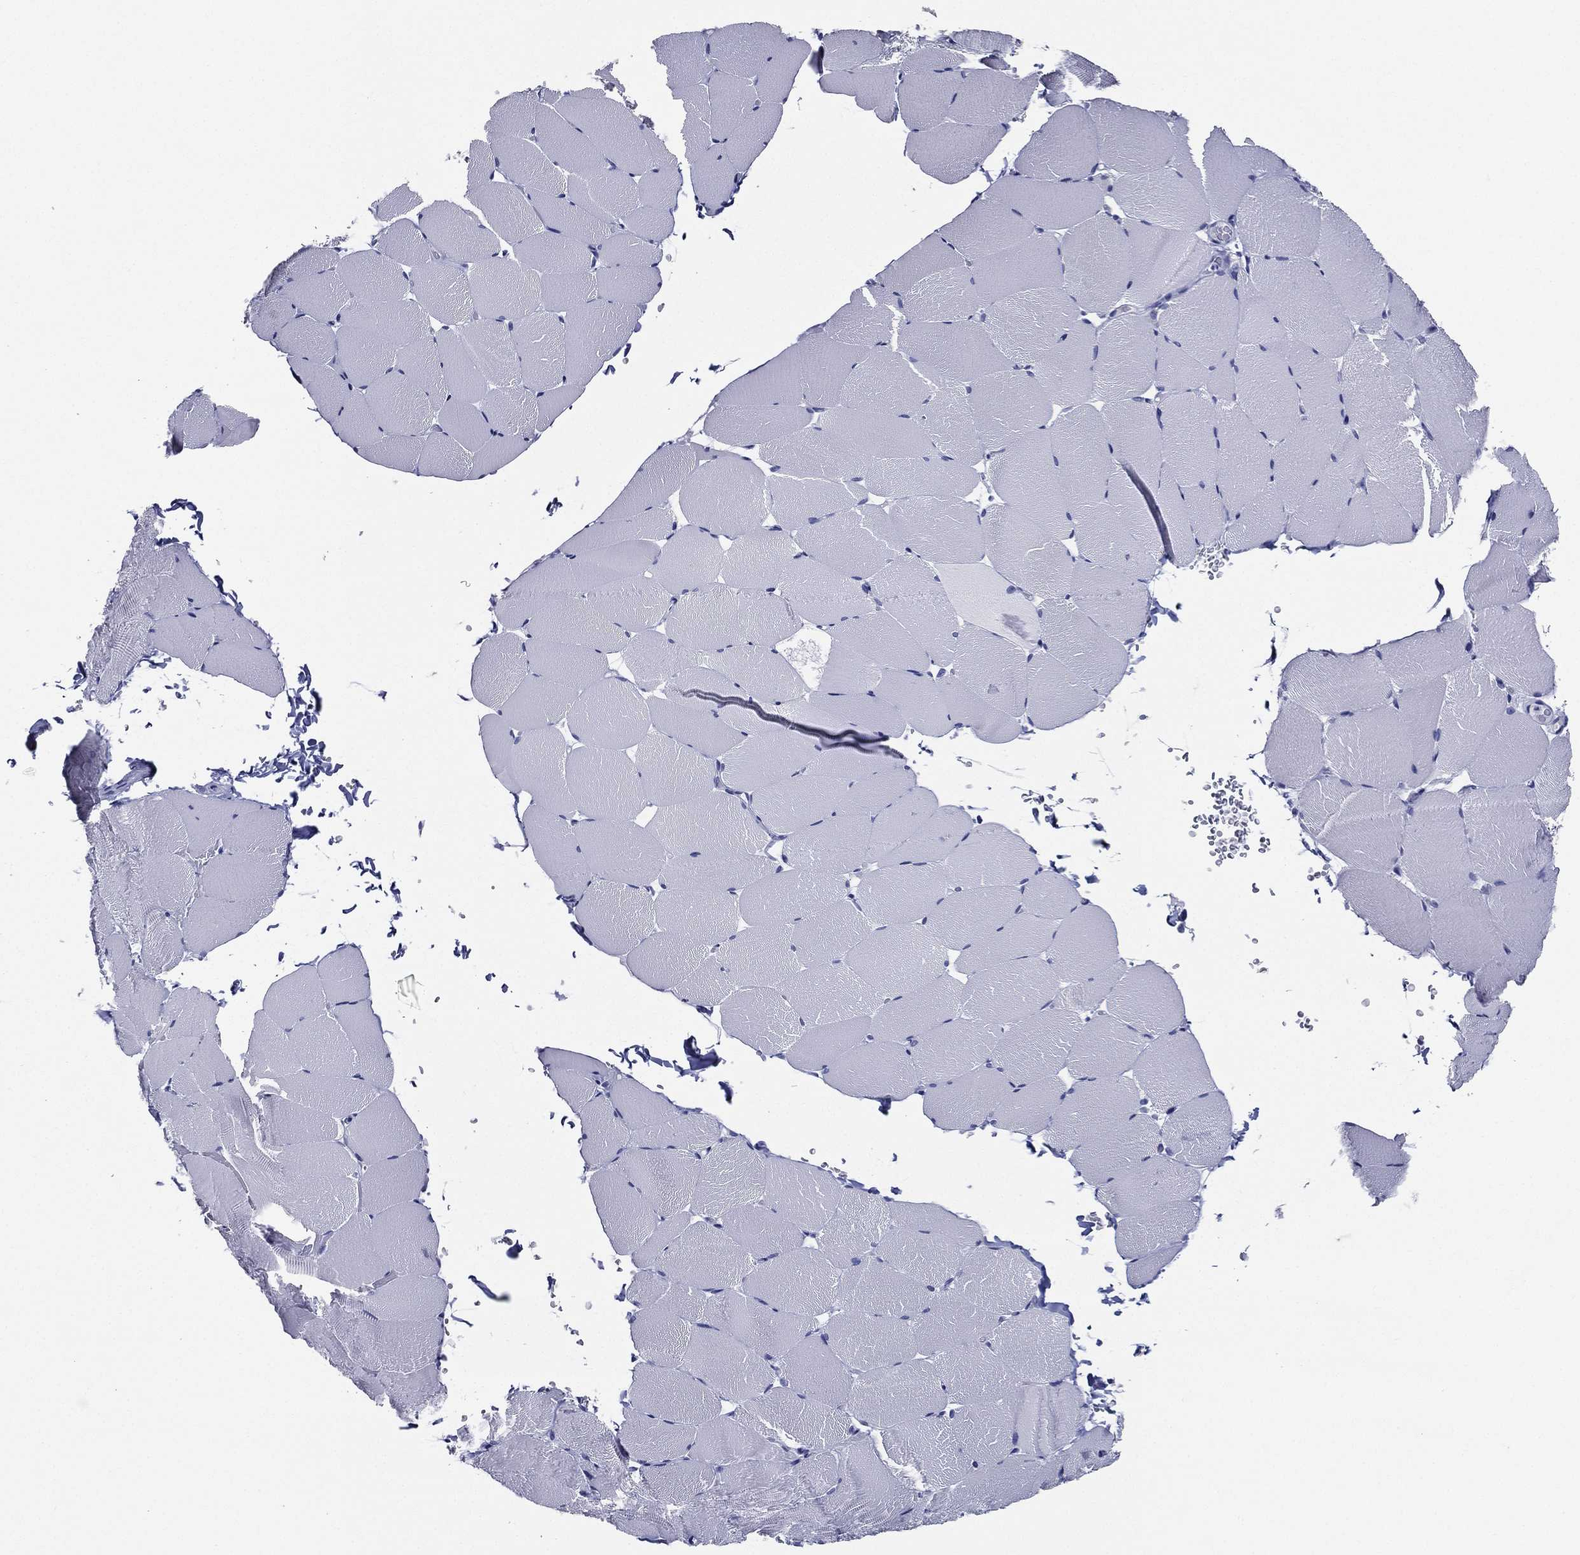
{"staining": {"intensity": "negative", "quantity": "none", "location": "none"}, "tissue": "skeletal muscle", "cell_type": "Myocytes", "image_type": "normal", "snomed": [{"axis": "morphology", "description": "Normal tissue, NOS"}, {"axis": "topography", "description": "Skeletal muscle"}], "caption": "Myocytes show no significant protein positivity in benign skeletal muscle. The staining was performed using DAB to visualize the protein expression in brown, while the nuclei were stained in blue with hematoxylin (Magnification: 20x).", "gene": "TFAP2A", "patient": {"sex": "female", "age": 37}}